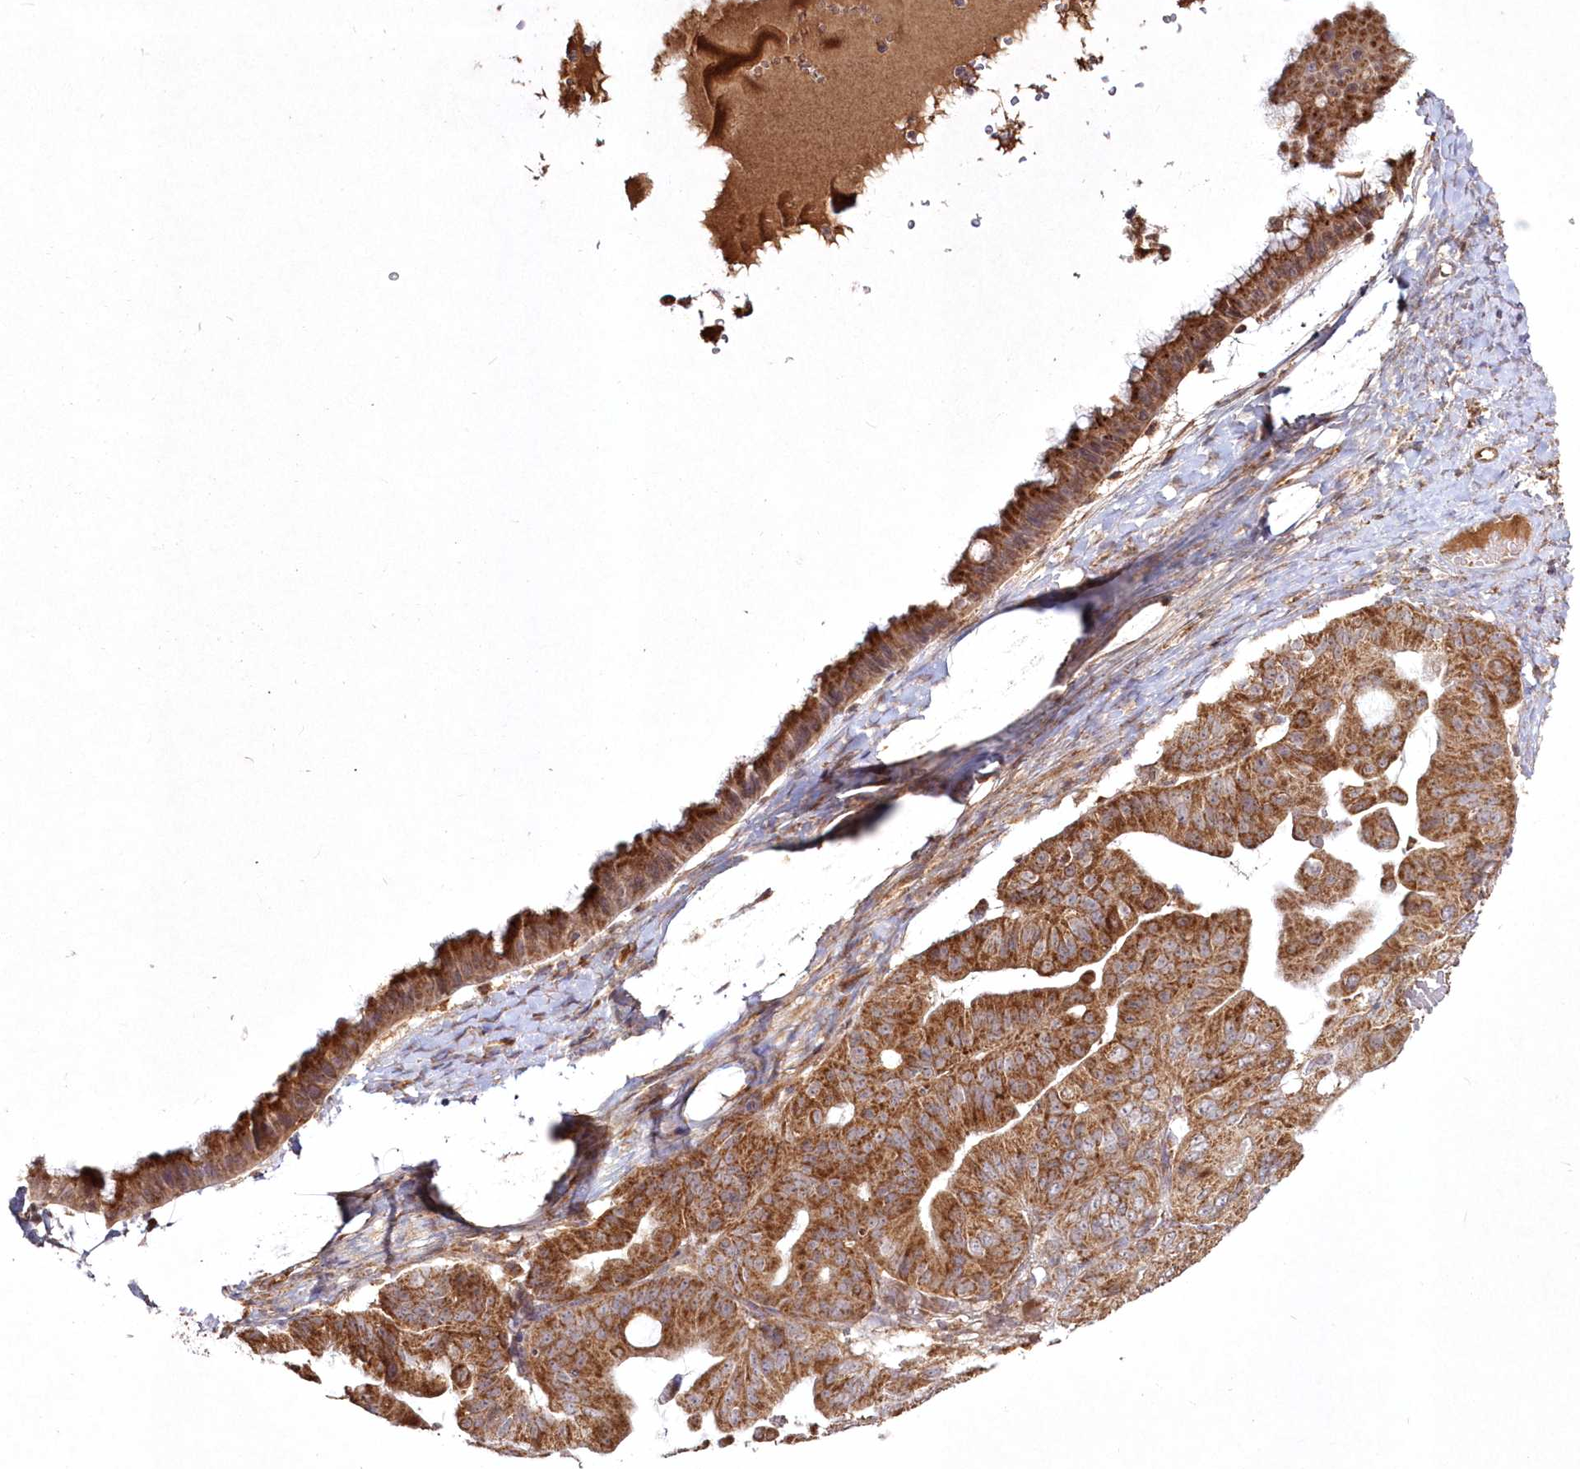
{"staining": {"intensity": "moderate", "quantity": ">75%", "location": "cytoplasmic/membranous"}, "tissue": "ovarian cancer", "cell_type": "Tumor cells", "image_type": "cancer", "snomed": [{"axis": "morphology", "description": "Cystadenocarcinoma, mucinous, NOS"}, {"axis": "topography", "description": "Ovary"}], "caption": "Immunohistochemical staining of ovarian mucinous cystadenocarcinoma shows medium levels of moderate cytoplasmic/membranous staining in about >75% of tumor cells.", "gene": "PEX13", "patient": {"sex": "female", "age": 61}}